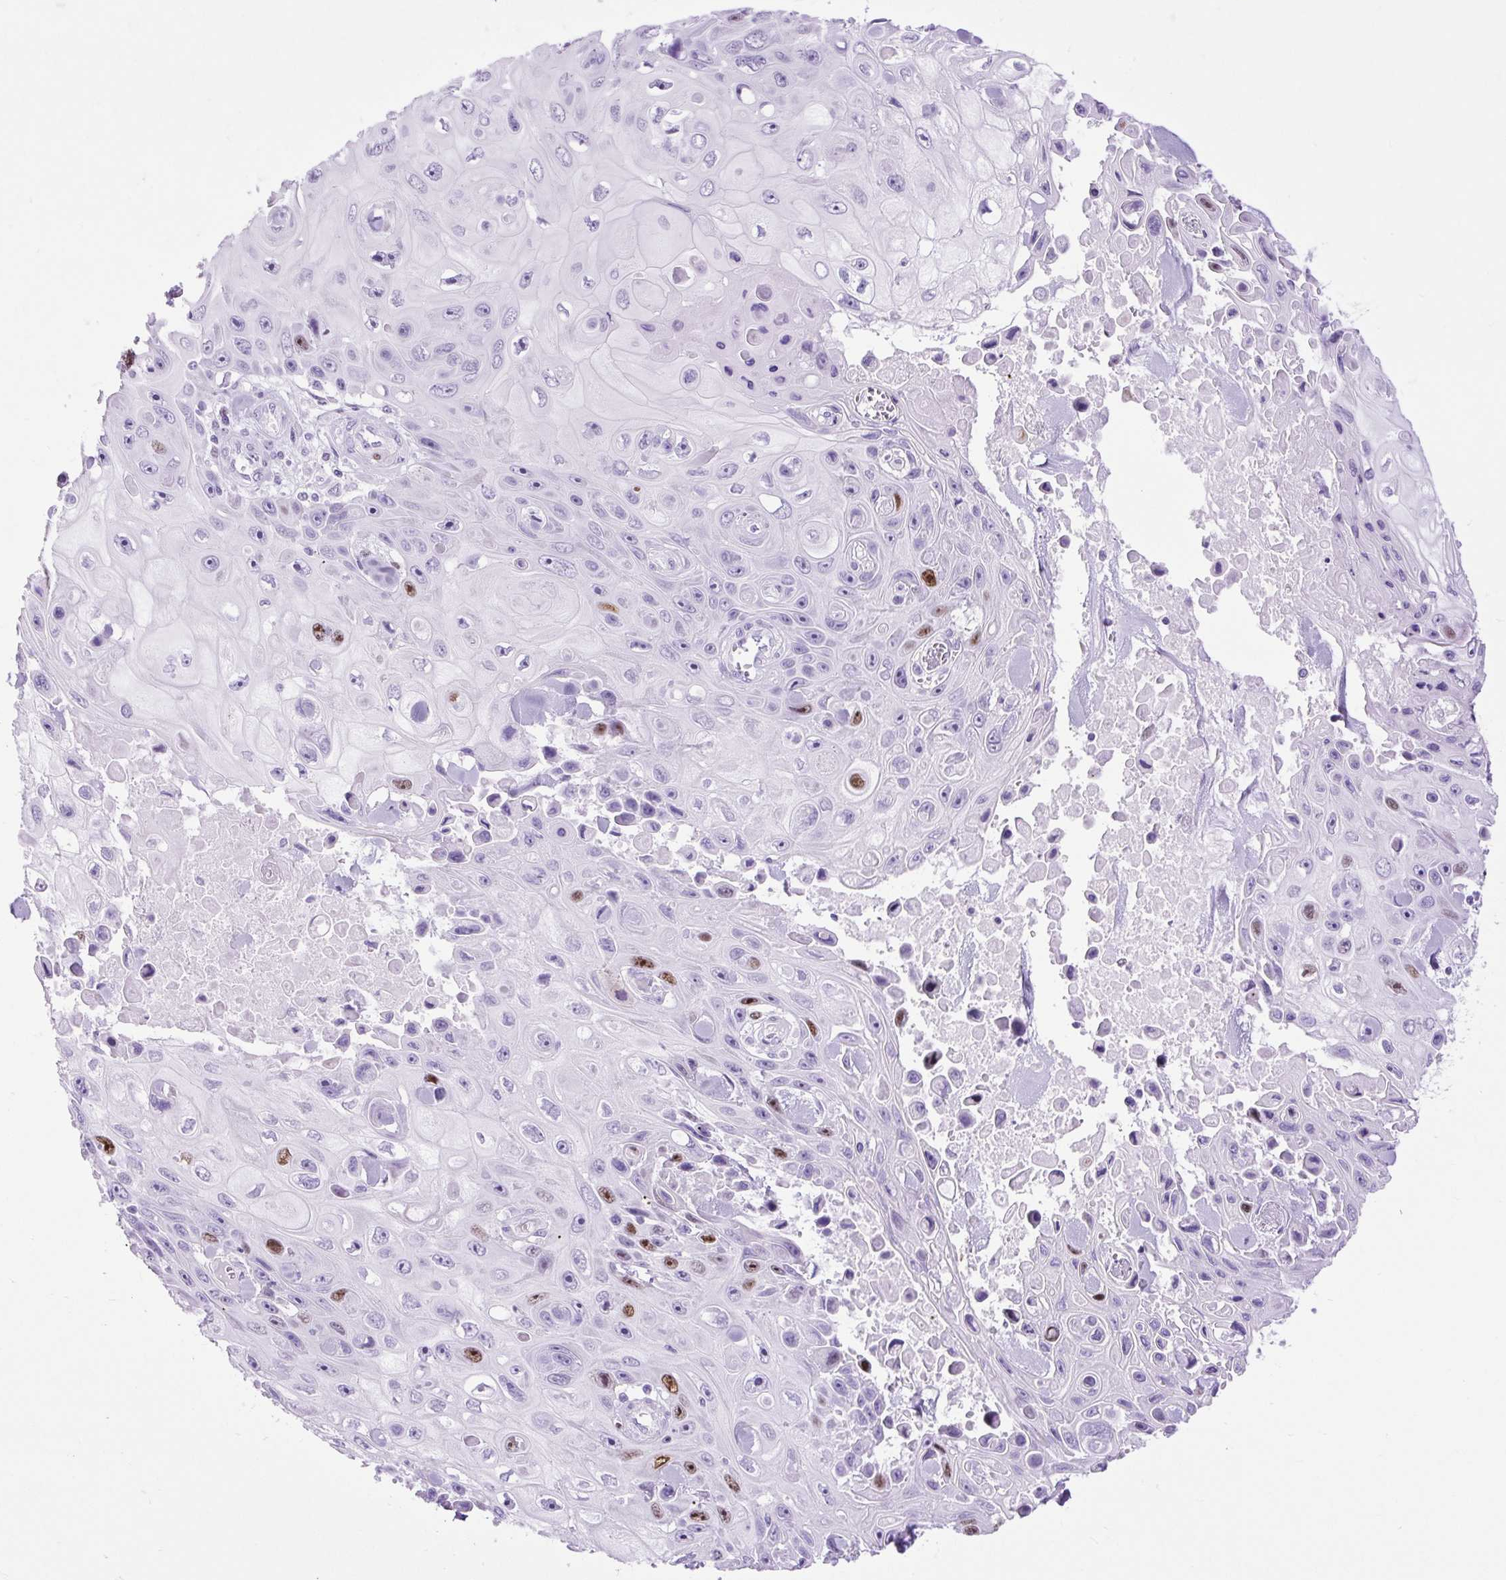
{"staining": {"intensity": "strong", "quantity": "<25%", "location": "nuclear"}, "tissue": "skin cancer", "cell_type": "Tumor cells", "image_type": "cancer", "snomed": [{"axis": "morphology", "description": "Squamous cell carcinoma, NOS"}, {"axis": "topography", "description": "Skin"}], "caption": "The image displays immunohistochemical staining of skin cancer. There is strong nuclear positivity is seen in approximately <25% of tumor cells. The protein is stained brown, and the nuclei are stained in blue (DAB IHC with brightfield microscopy, high magnification).", "gene": "RACGAP1", "patient": {"sex": "male", "age": 82}}